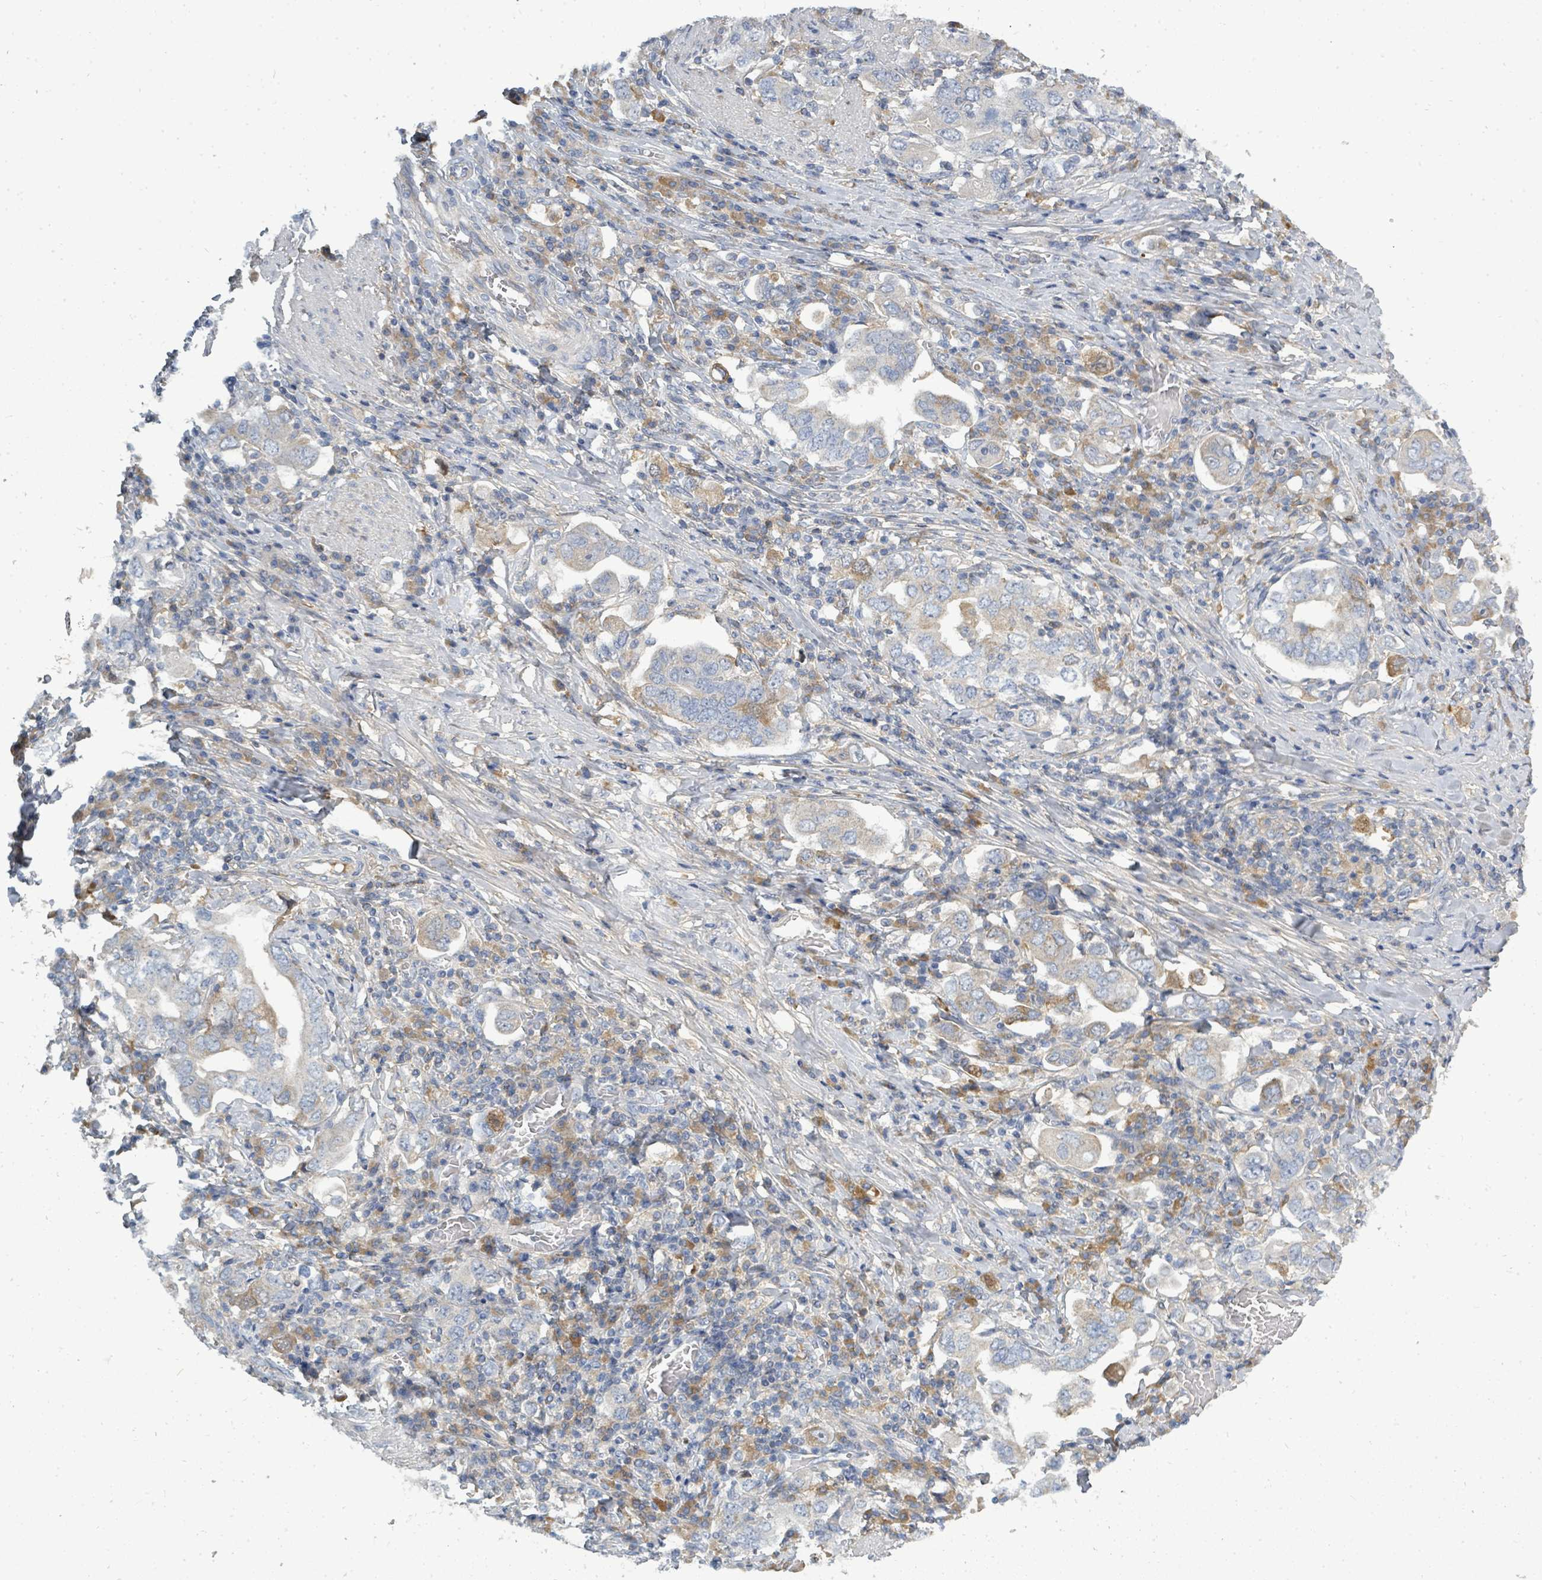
{"staining": {"intensity": "moderate", "quantity": "<25%", "location": "cytoplasmic/membranous"}, "tissue": "stomach cancer", "cell_type": "Tumor cells", "image_type": "cancer", "snomed": [{"axis": "morphology", "description": "Adenocarcinoma, NOS"}, {"axis": "topography", "description": "Stomach, upper"}, {"axis": "topography", "description": "Stomach"}], "caption": "A brown stain shows moderate cytoplasmic/membranous expression of a protein in stomach cancer tumor cells.", "gene": "SLC25A23", "patient": {"sex": "male", "age": 62}}